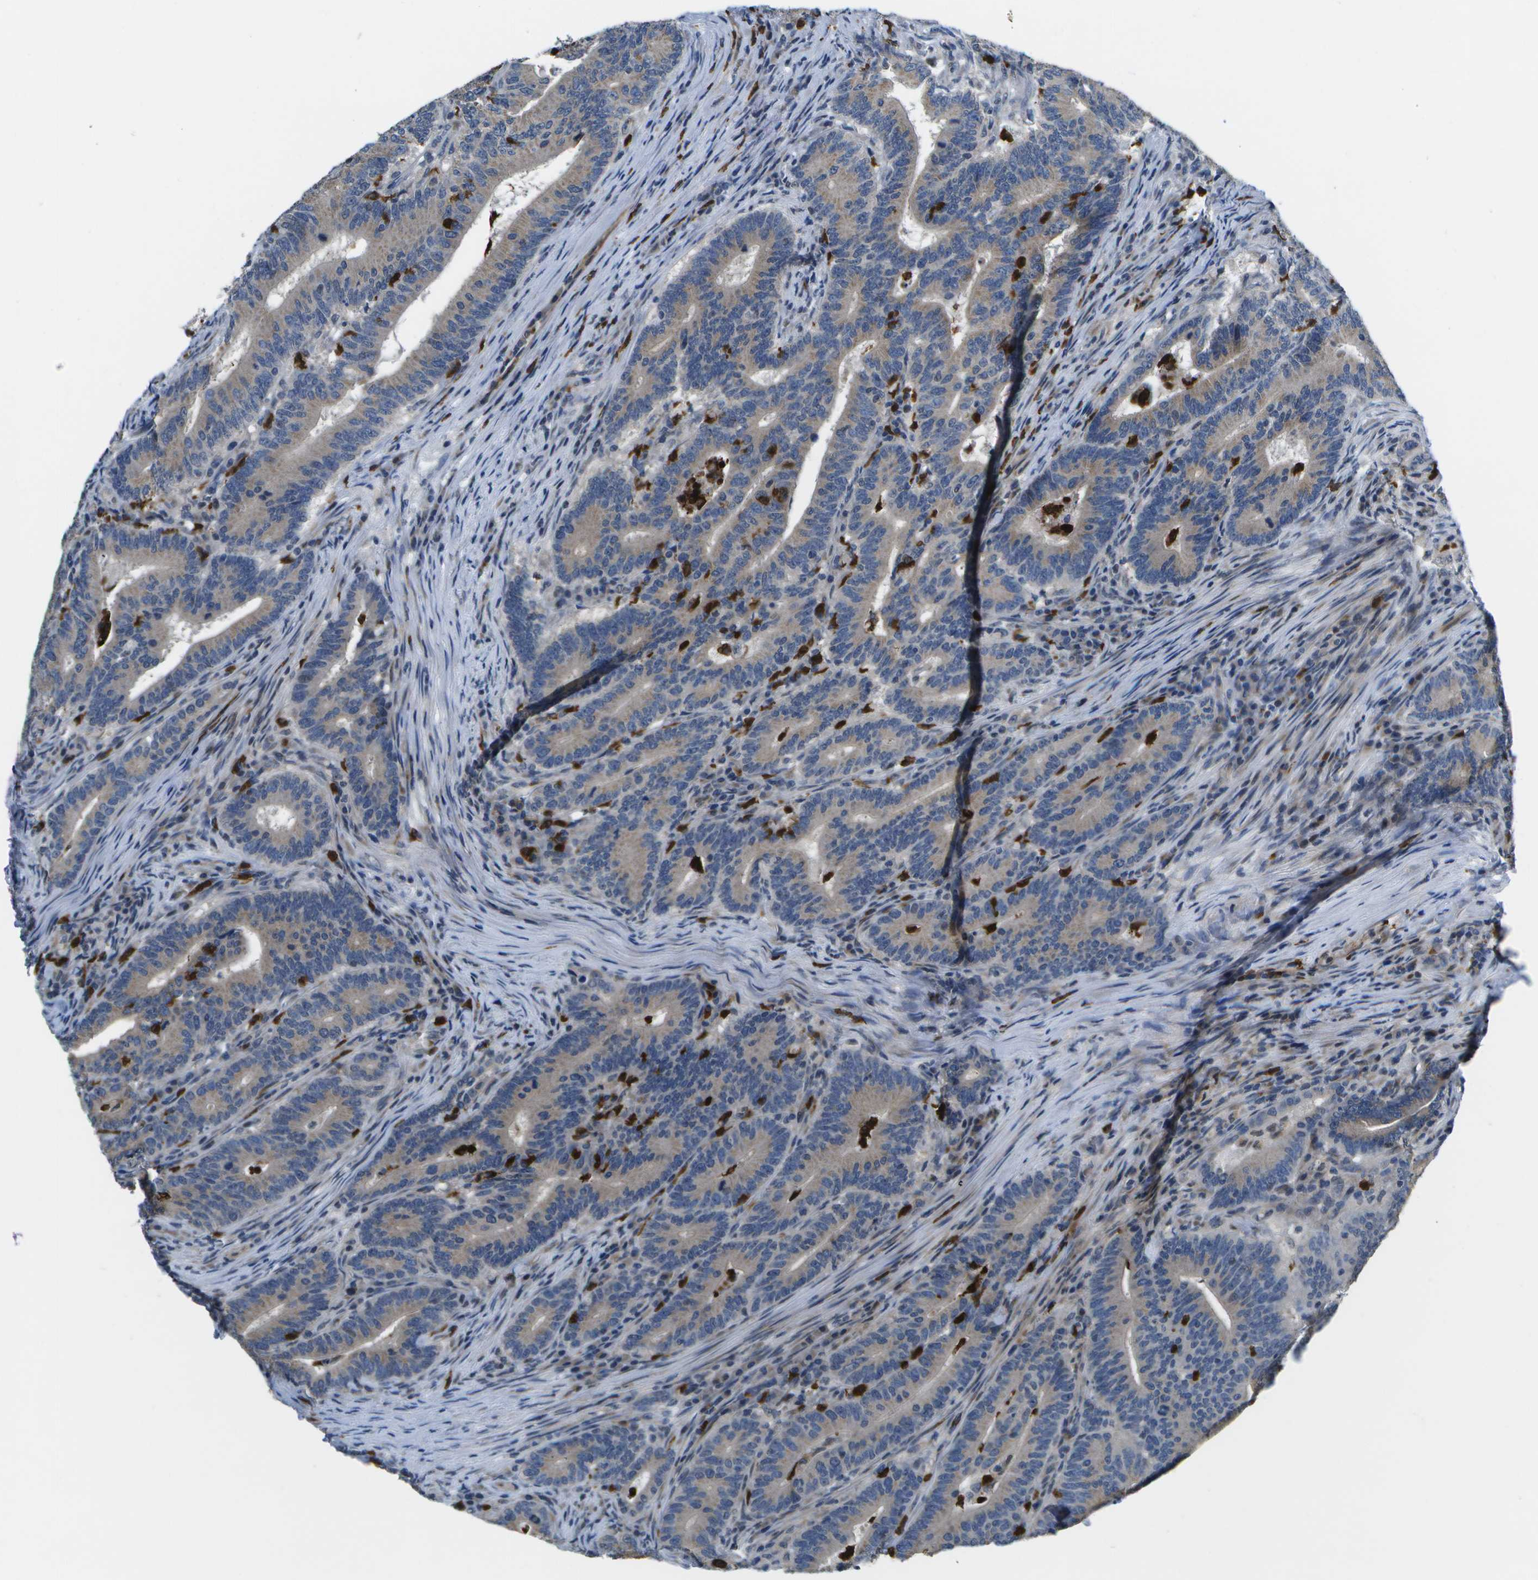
{"staining": {"intensity": "weak", "quantity": "25%-75%", "location": "cytoplasmic/membranous"}, "tissue": "colorectal cancer", "cell_type": "Tumor cells", "image_type": "cancer", "snomed": [{"axis": "morphology", "description": "Normal tissue, NOS"}, {"axis": "morphology", "description": "Adenocarcinoma, NOS"}, {"axis": "topography", "description": "Colon"}], "caption": "Colorectal adenocarcinoma was stained to show a protein in brown. There is low levels of weak cytoplasmic/membranous staining in approximately 25%-75% of tumor cells.", "gene": "GALNT15", "patient": {"sex": "female", "age": 66}}